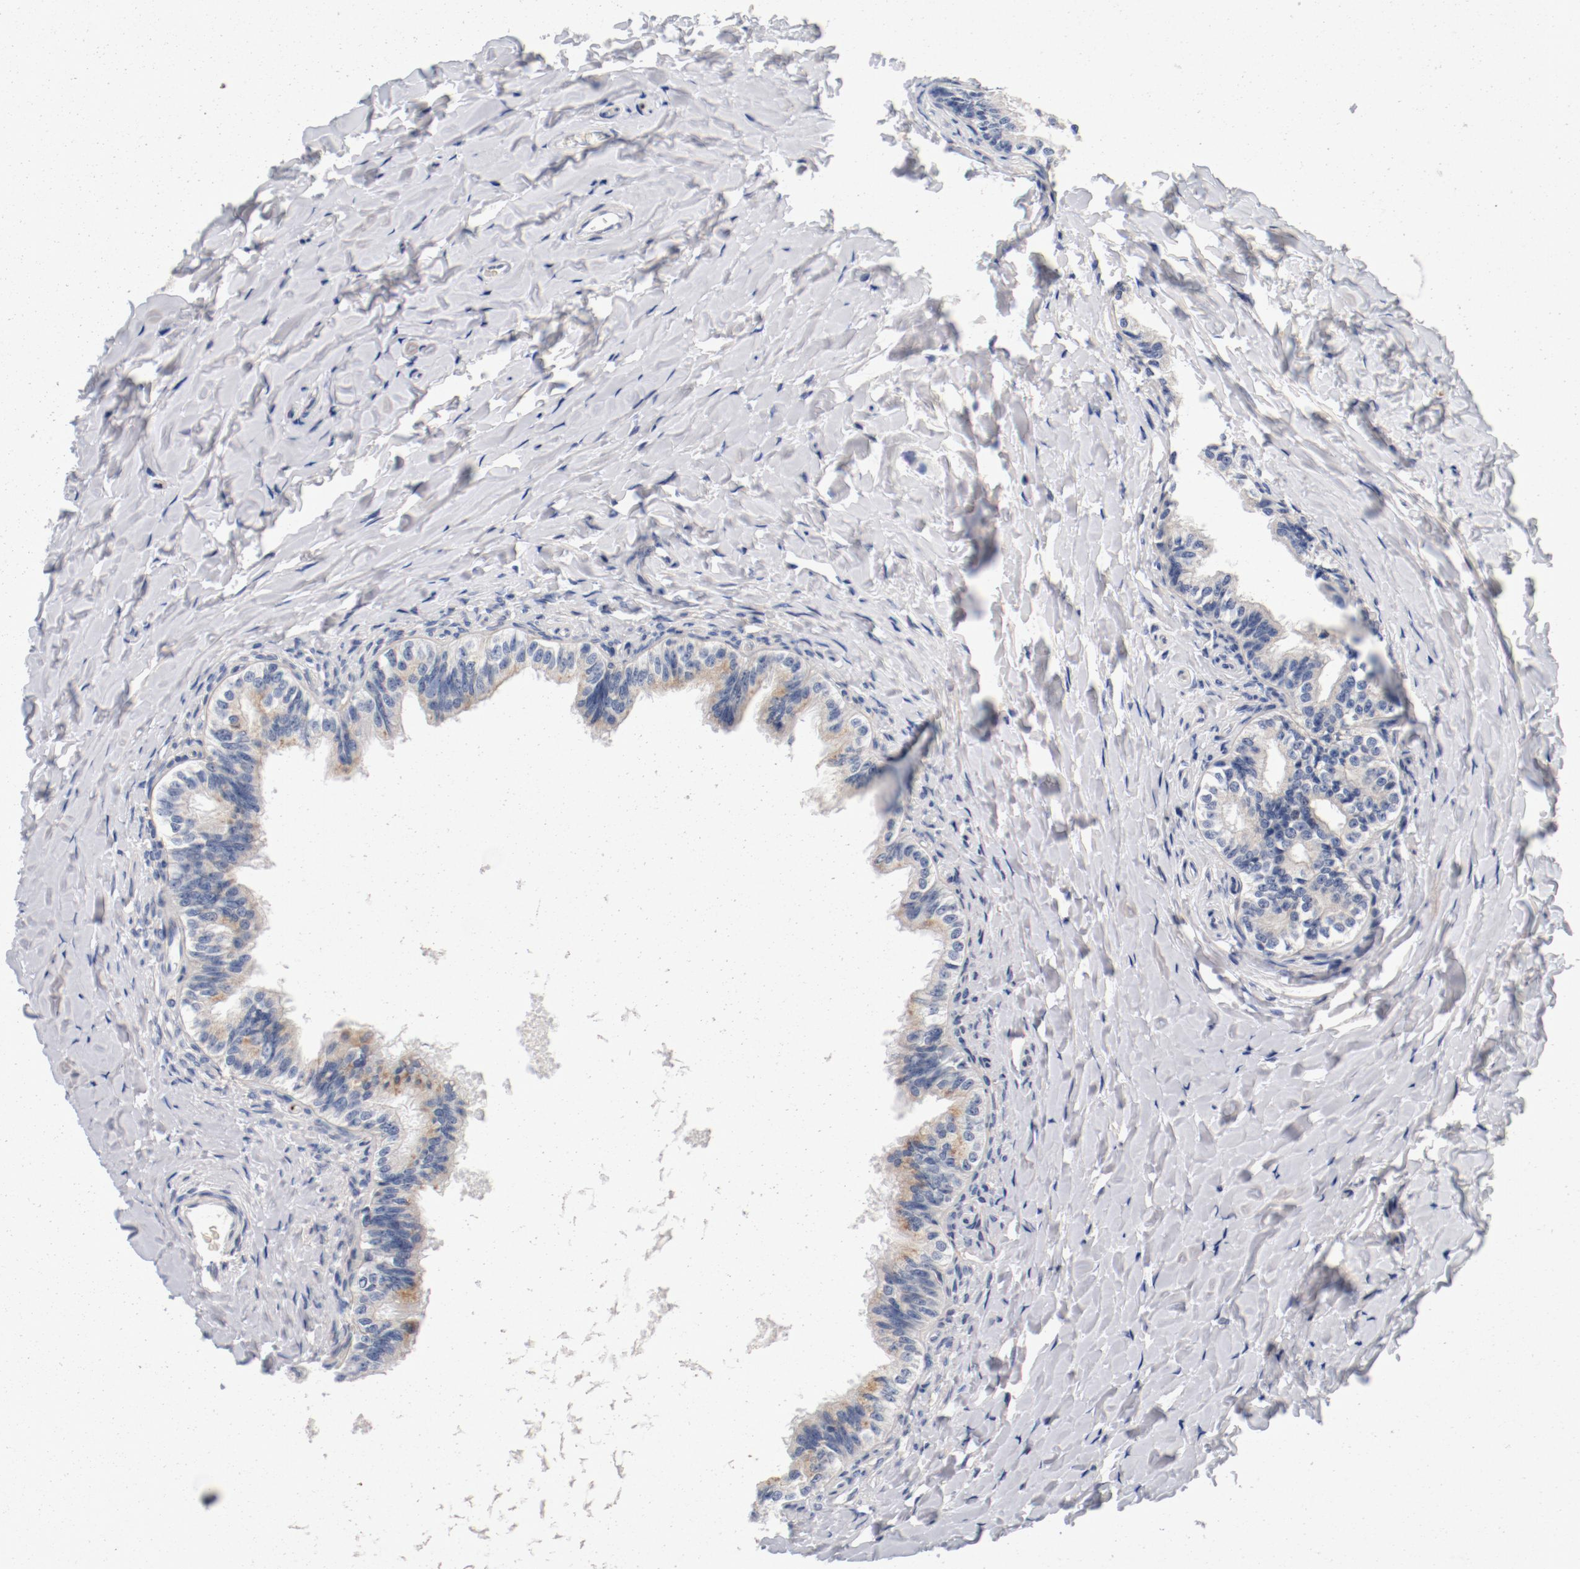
{"staining": {"intensity": "weak", "quantity": "25%-75%", "location": "cytoplasmic/membranous"}, "tissue": "epididymis", "cell_type": "Glandular cells", "image_type": "normal", "snomed": [{"axis": "morphology", "description": "Normal tissue, NOS"}, {"axis": "topography", "description": "Soft tissue"}, {"axis": "topography", "description": "Epididymis"}], "caption": "Immunohistochemistry (IHC) (DAB) staining of unremarkable epididymis demonstrates weak cytoplasmic/membranous protein staining in about 25%-75% of glandular cells. The protein is stained brown, and the nuclei are stained in blue (DAB (3,3'-diaminobenzidine) IHC with brightfield microscopy, high magnification).", "gene": "PIM1", "patient": {"sex": "male", "age": 26}}